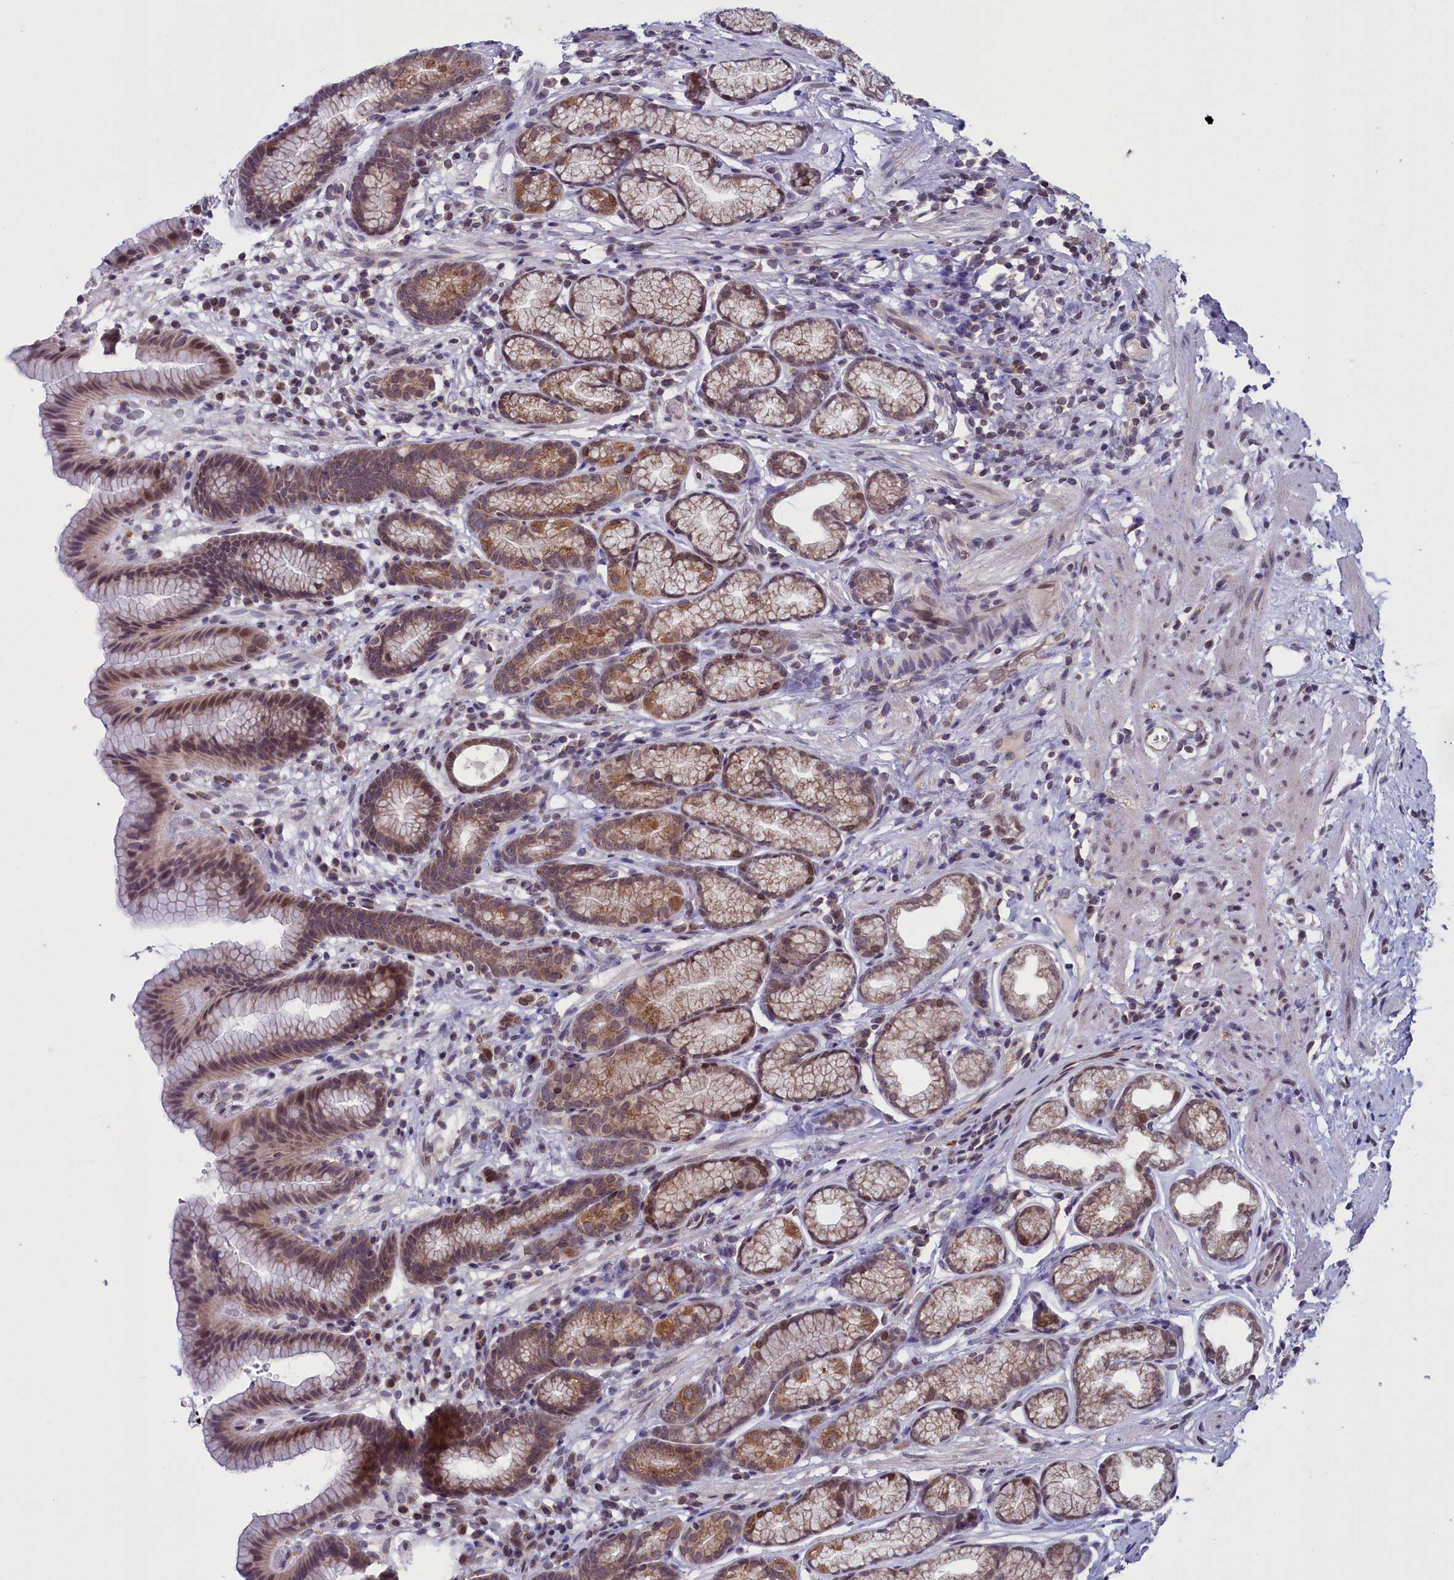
{"staining": {"intensity": "moderate", "quantity": ">75%", "location": "cytoplasmic/membranous,nuclear"}, "tissue": "stomach", "cell_type": "Glandular cells", "image_type": "normal", "snomed": [{"axis": "morphology", "description": "Normal tissue, NOS"}, {"axis": "topography", "description": "Stomach"}], "caption": "This is an image of IHC staining of unremarkable stomach, which shows moderate staining in the cytoplasmic/membranous,nuclear of glandular cells.", "gene": "PARS2", "patient": {"sex": "male", "age": 42}}